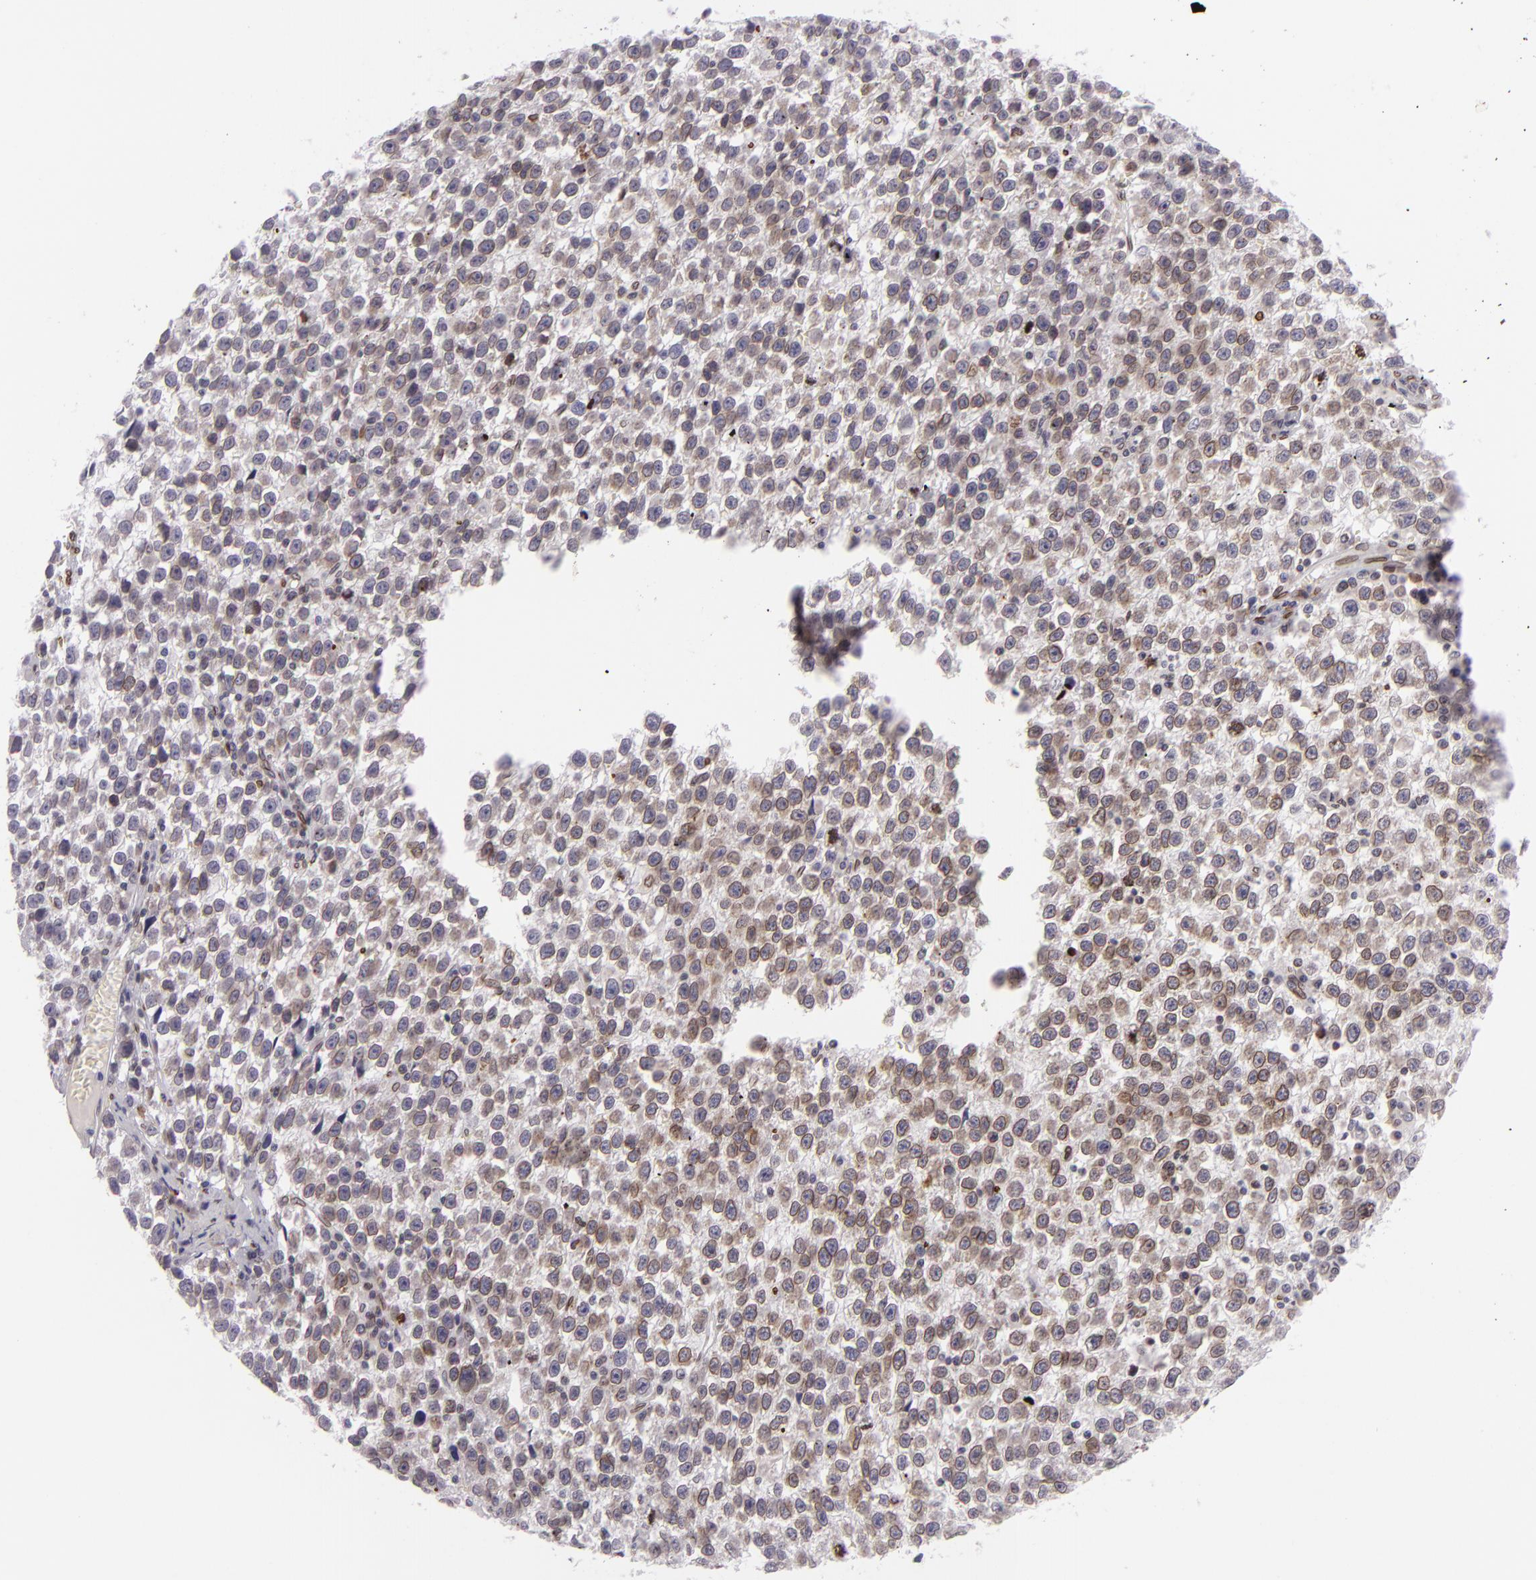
{"staining": {"intensity": "moderate", "quantity": ">75%", "location": "nuclear"}, "tissue": "testis cancer", "cell_type": "Tumor cells", "image_type": "cancer", "snomed": [{"axis": "morphology", "description": "Seminoma, NOS"}, {"axis": "topography", "description": "Testis"}], "caption": "Immunohistochemistry (IHC) of human seminoma (testis) demonstrates medium levels of moderate nuclear staining in about >75% of tumor cells. The protein is stained brown, and the nuclei are stained in blue (DAB (3,3'-diaminobenzidine) IHC with brightfield microscopy, high magnification).", "gene": "EMD", "patient": {"sex": "male", "age": 35}}